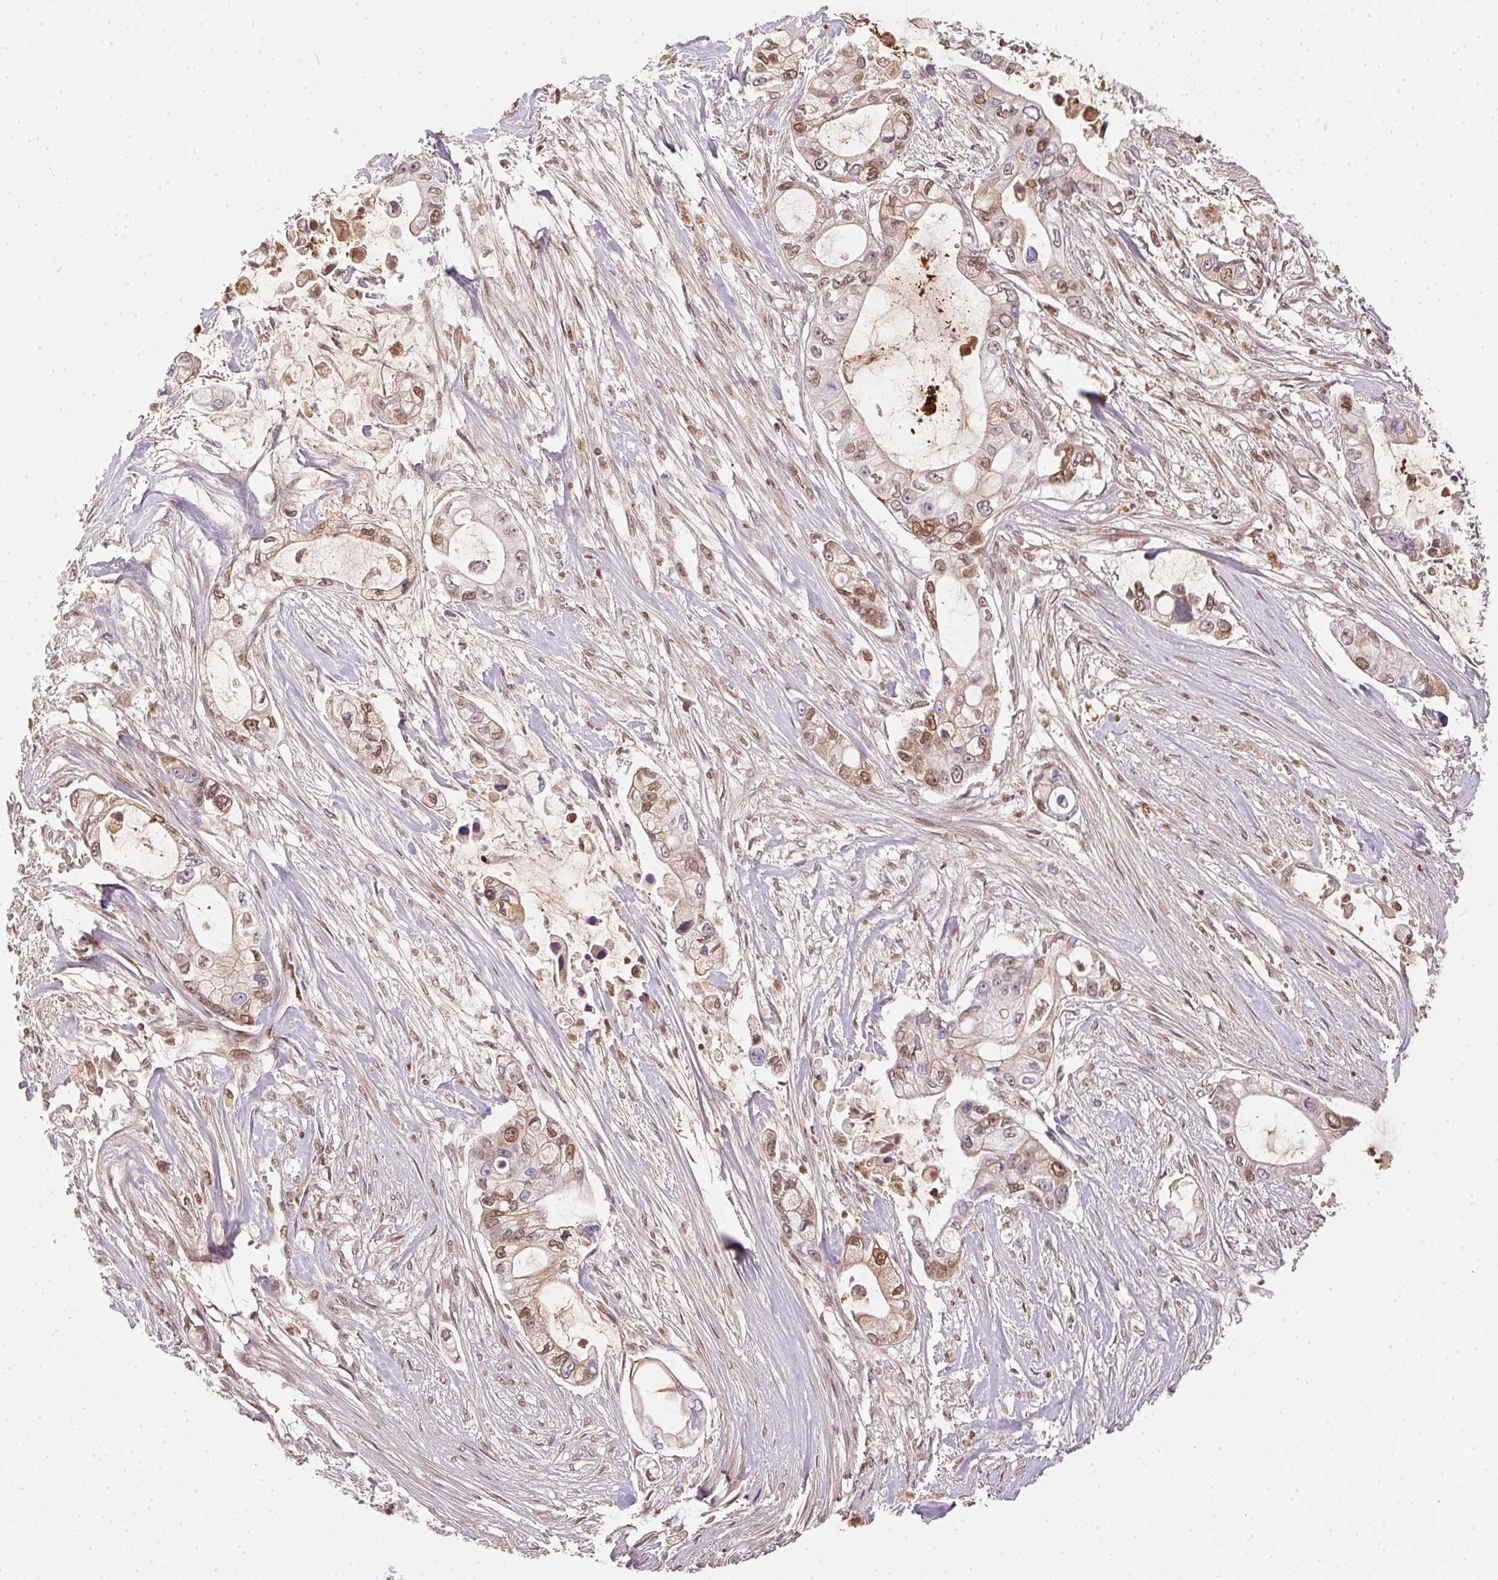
{"staining": {"intensity": "weak", "quantity": "25%-75%", "location": "nuclear"}, "tissue": "pancreatic cancer", "cell_type": "Tumor cells", "image_type": "cancer", "snomed": [{"axis": "morphology", "description": "Adenocarcinoma, NOS"}, {"axis": "topography", "description": "Pancreas"}], "caption": "Weak nuclear positivity is appreciated in about 25%-75% of tumor cells in pancreatic cancer (adenocarcinoma). (Stains: DAB (3,3'-diaminobenzidine) in brown, nuclei in blue, Microscopy: brightfield microscopy at high magnification).", "gene": "ORM1", "patient": {"sex": "female", "age": 69}}